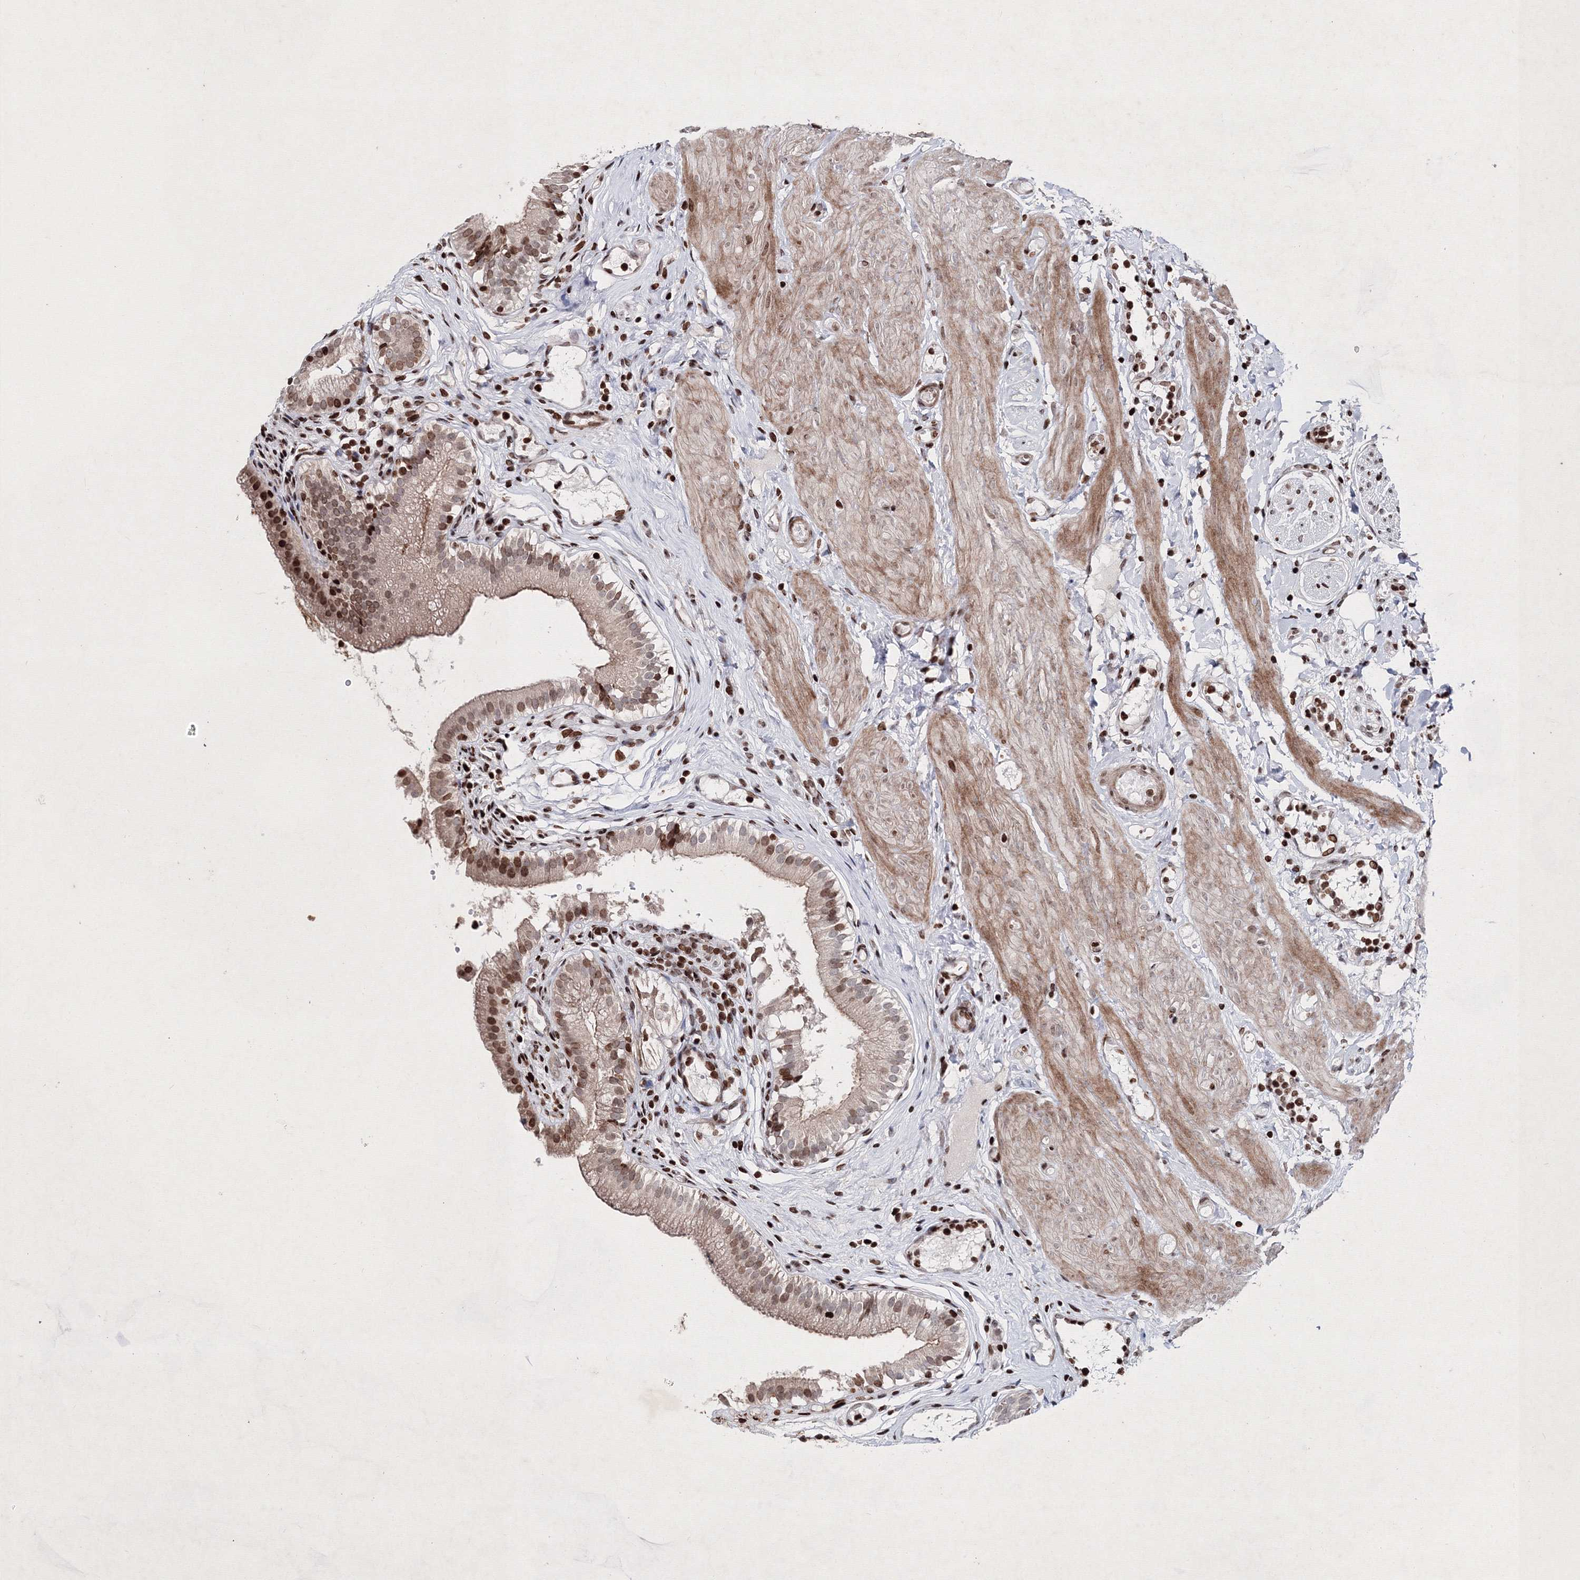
{"staining": {"intensity": "moderate", "quantity": ">75%", "location": "nuclear"}, "tissue": "gallbladder", "cell_type": "Glandular cells", "image_type": "normal", "snomed": [{"axis": "morphology", "description": "Normal tissue, NOS"}, {"axis": "topography", "description": "Gallbladder"}], "caption": "Protein positivity by immunohistochemistry displays moderate nuclear expression in about >75% of glandular cells in benign gallbladder.", "gene": "SMIM29", "patient": {"sex": "female", "age": 26}}